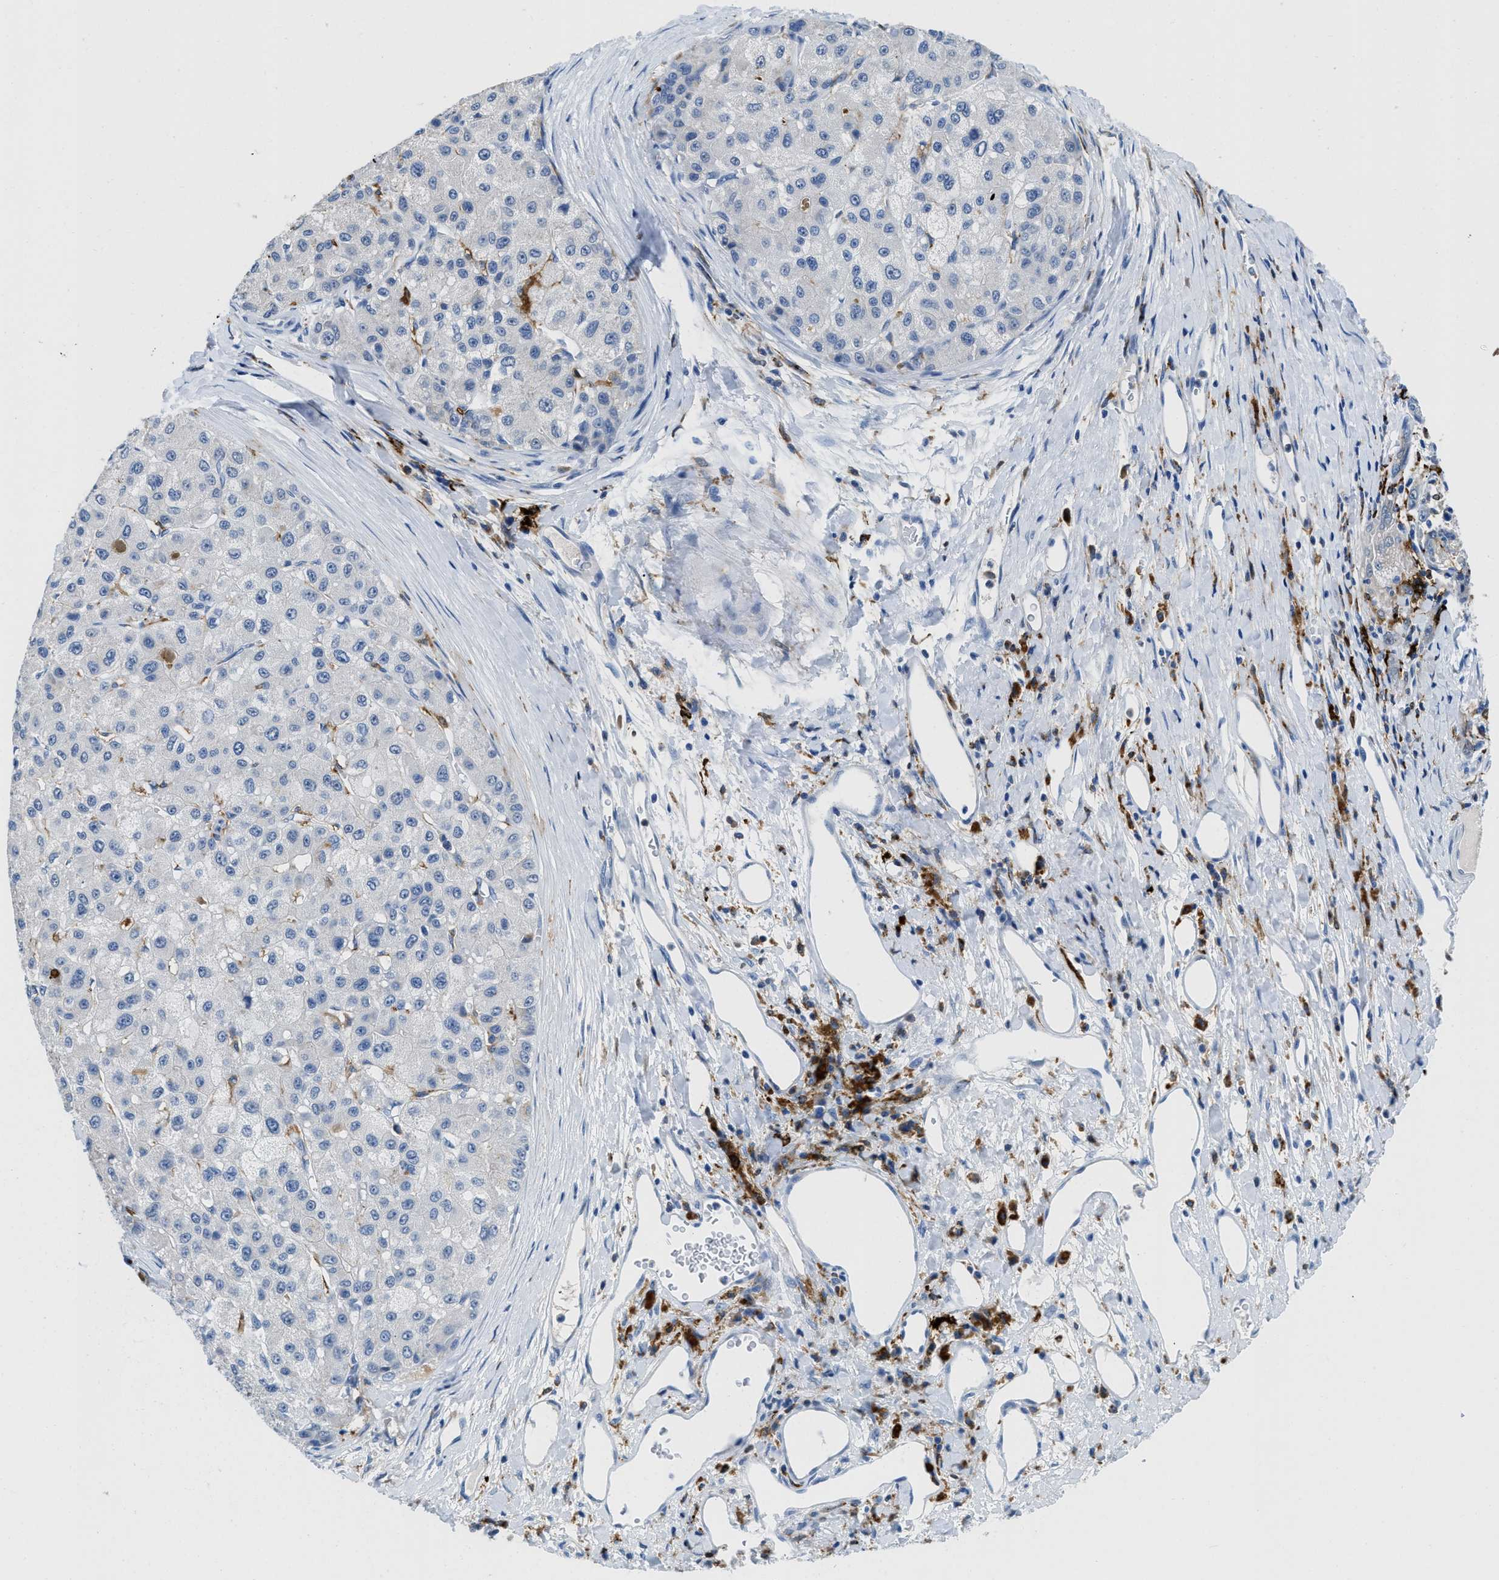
{"staining": {"intensity": "negative", "quantity": "none", "location": "none"}, "tissue": "liver cancer", "cell_type": "Tumor cells", "image_type": "cancer", "snomed": [{"axis": "morphology", "description": "Carcinoma, Hepatocellular, NOS"}, {"axis": "topography", "description": "Liver"}], "caption": "IHC of human hepatocellular carcinoma (liver) reveals no positivity in tumor cells.", "gene": "CD226", "patient": {"sex": "male", "age": 80}}